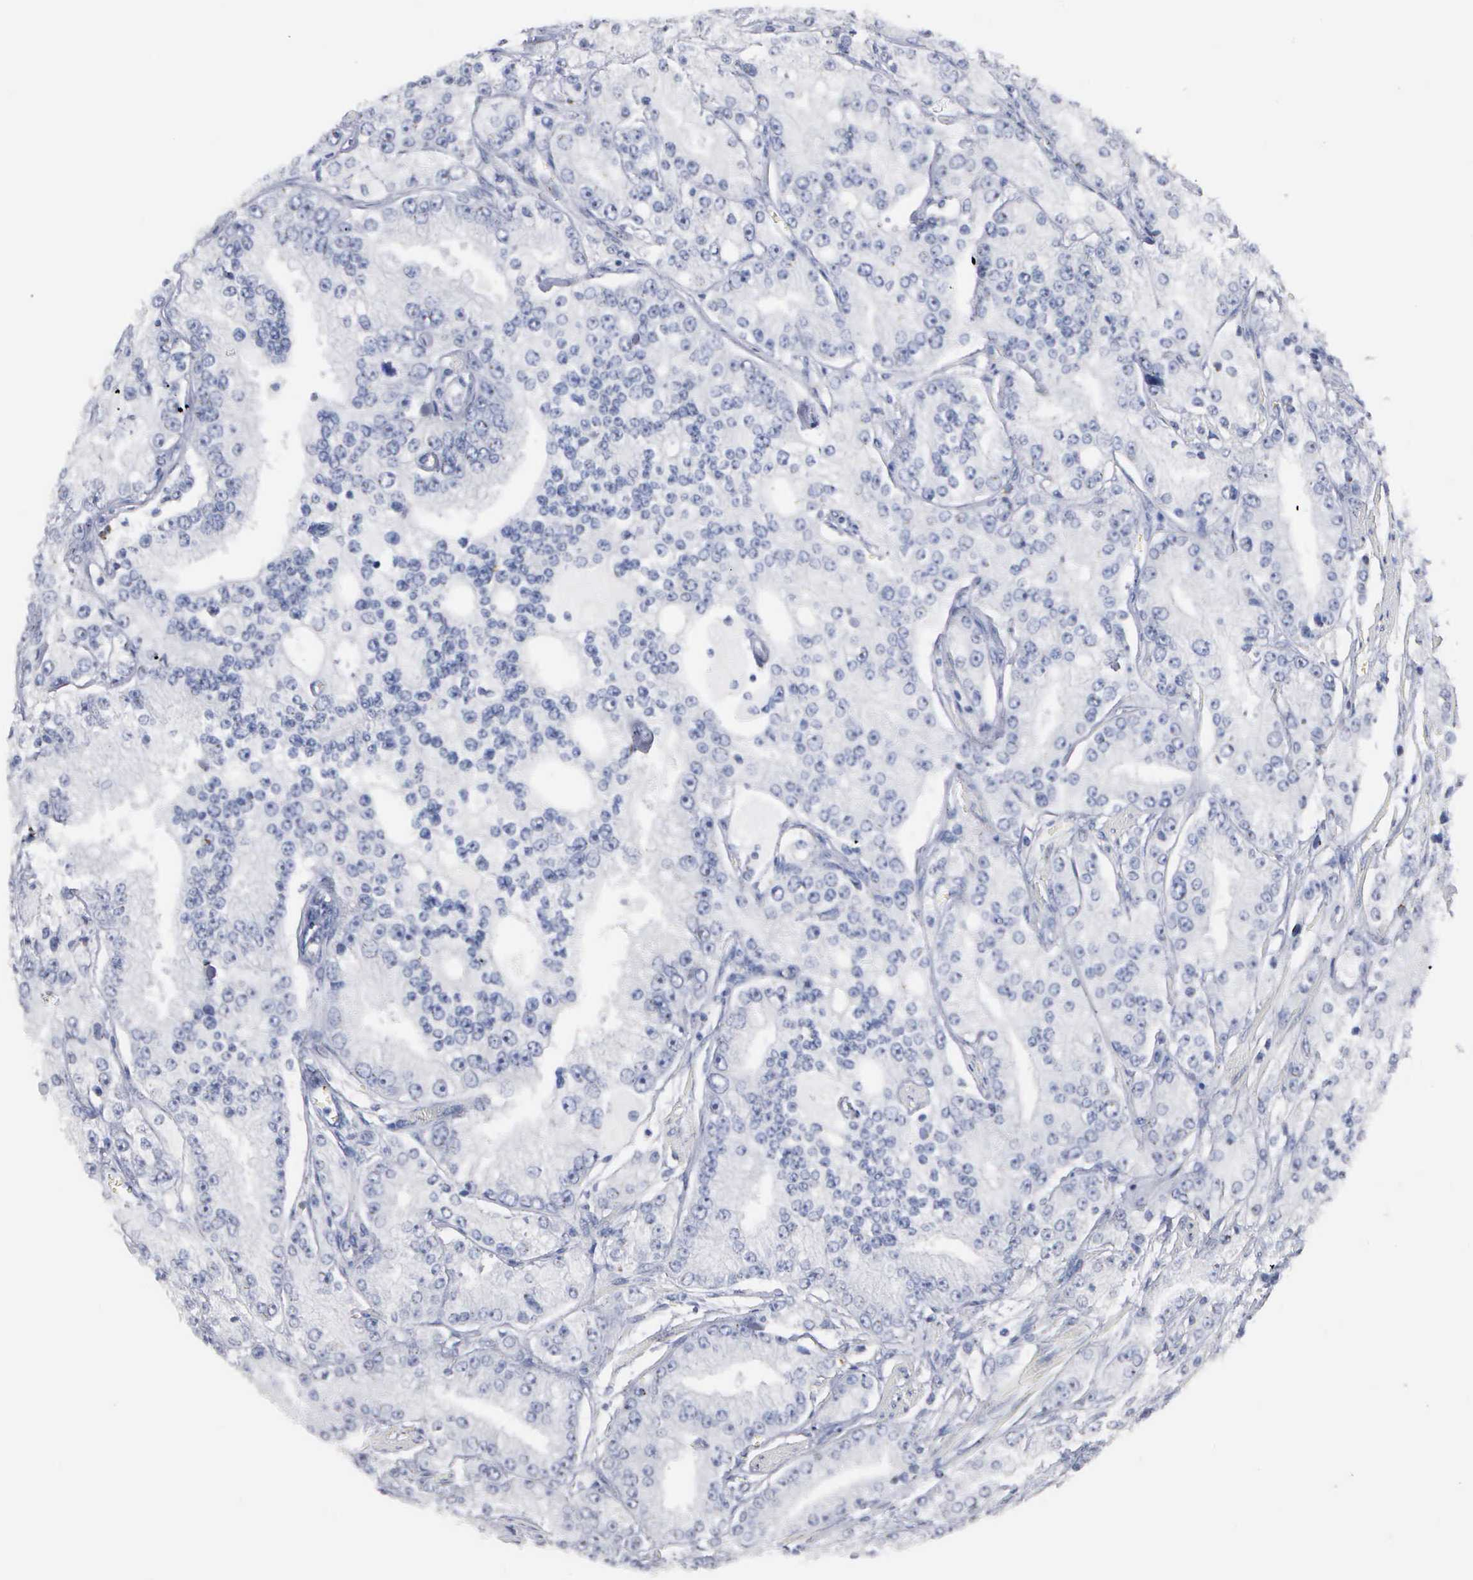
{"staining": {"intensity": "negative", "quantity": "none", "location": "none"}, "tissue": "prostate cancer", "cell_type": "Tumor cells", "image_type": "cancer", "snomed": [{"axis": "morphology", "description": "Adenocarcinoma, Medium grade"}, {"axis": "topography", "description": "Prostate"}], "caption": "DAB immunohistochemical staining of human prostate cancer reveals no significant staining in tumor cells. (DAB (3,3'-diaminobenzidine) IHC with hematoxylin counter stain).", "gene": "ASPHD2", "patient": {"sex": "male", "age": 72}}